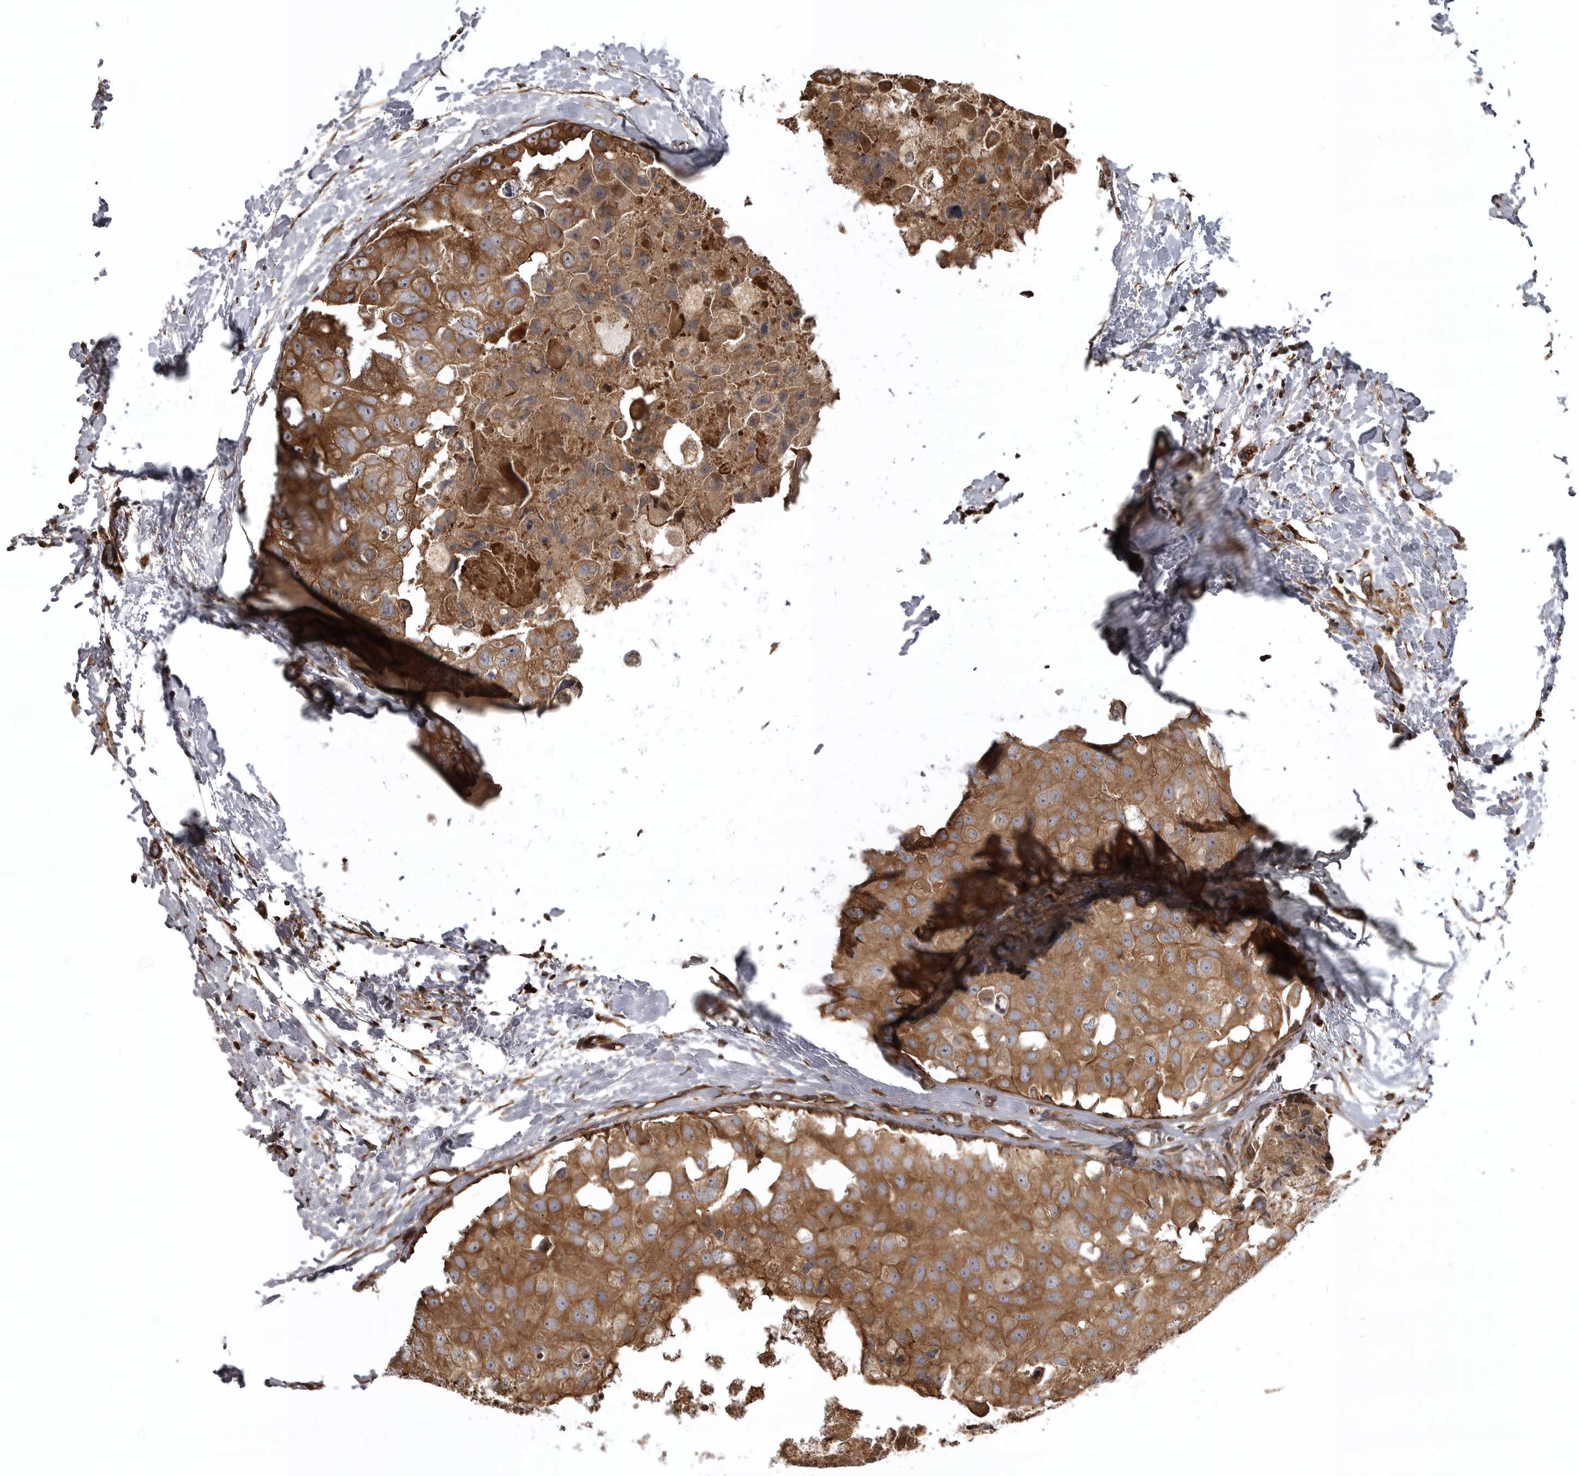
{"staining": {"intensity": "strong", "quantity": ">75%", "location": "cytoplasmic/membranous"}, "tissue": "breast cancer", "cell_type": "Tumor cells", "image_type": "cancer", "snomed": [{"axis": "morphology", "description": "Duct carcinoma"}, {"axis": "topography", "description": "Breast"}], "caption": "Breast infiltrating ductal carcinoma tissue exhibits strong cytoplasmic/membranous staining in about >75% of tumor cells, visualized by immunohistochemistry.", "gene": "ZNRF1", "patient": {"sex": "female", "age": 62}}